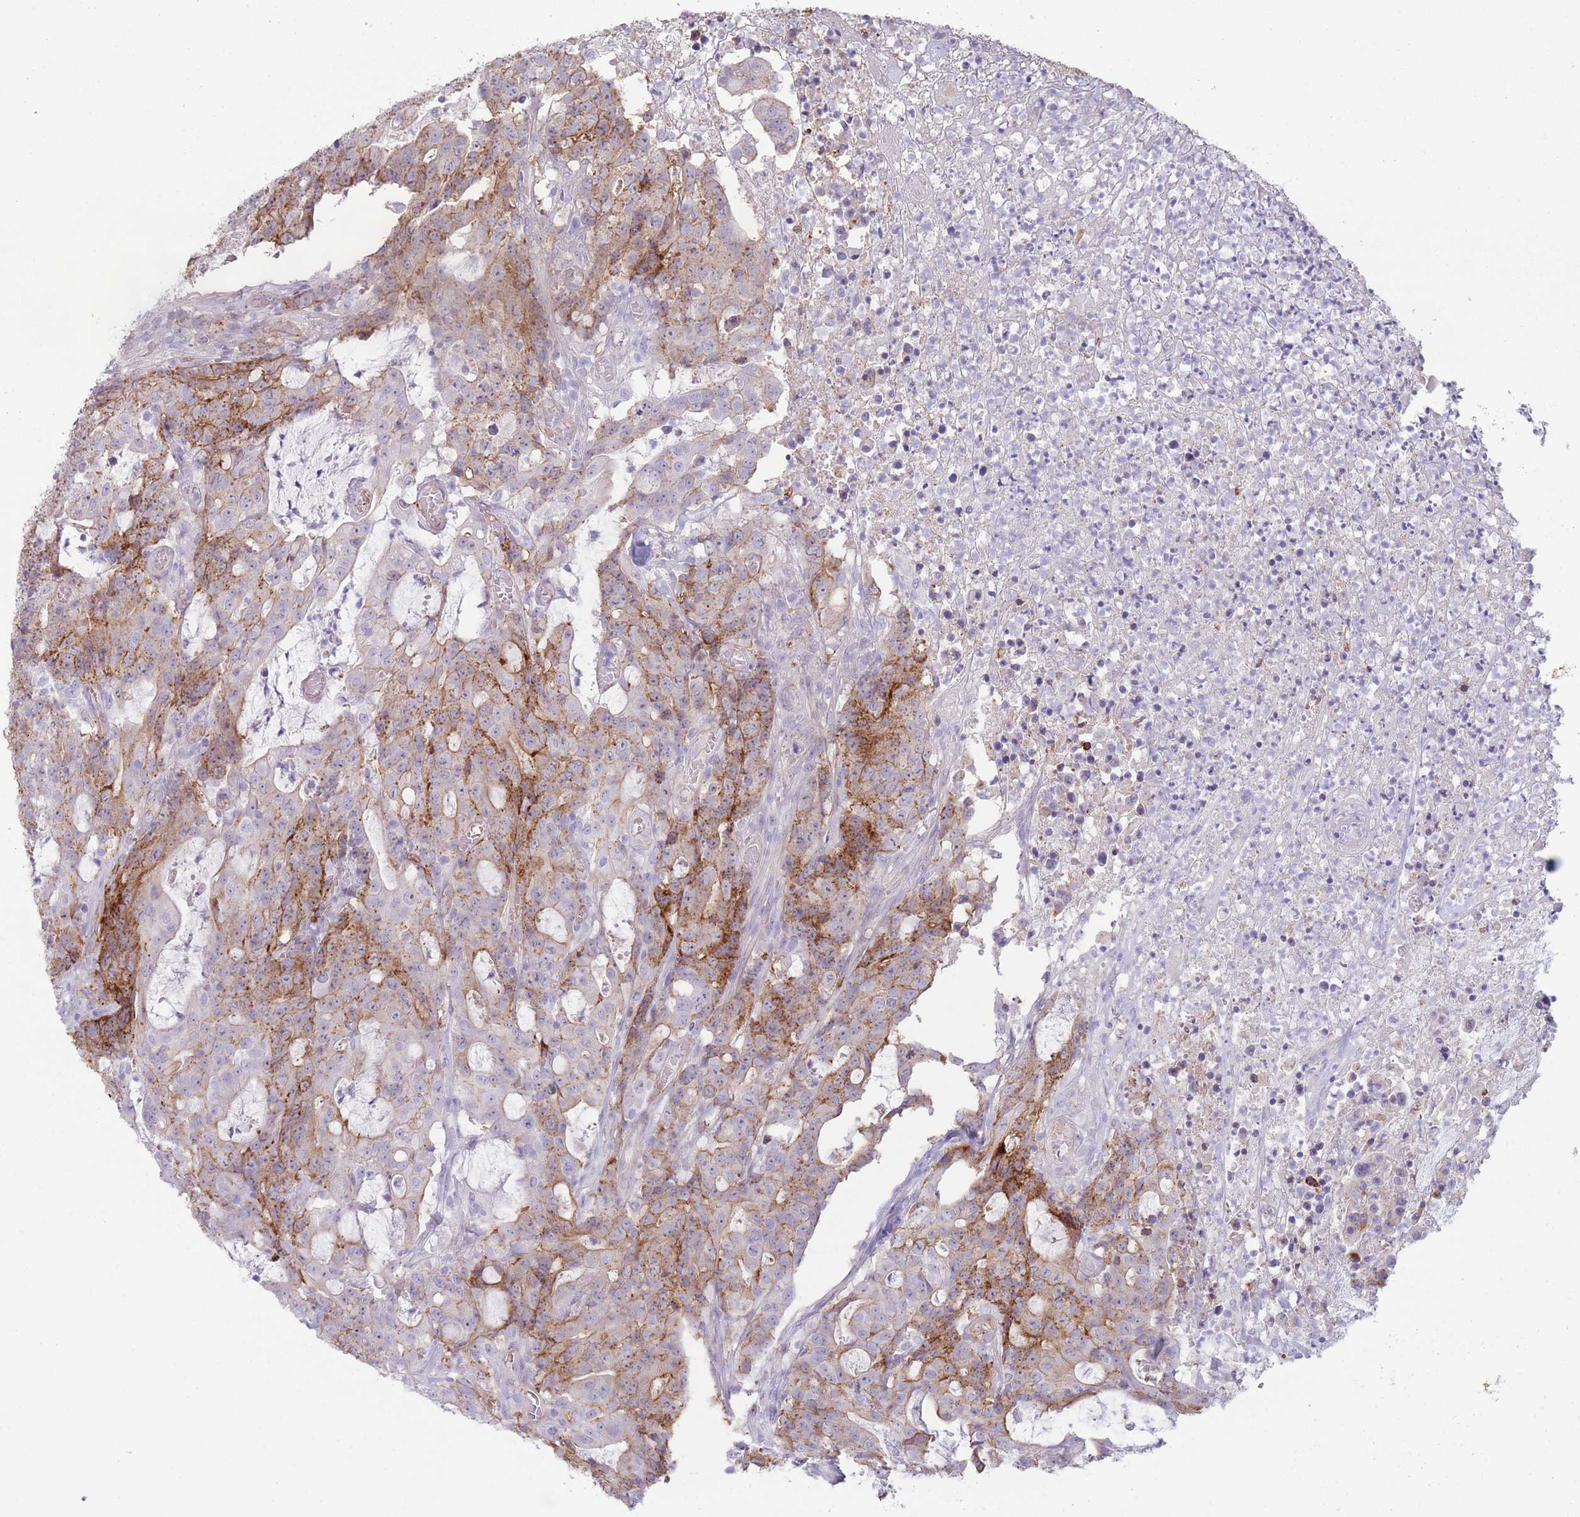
{"staining": {"intensity": "moderate", "quantity": "25%-75%", "location": "cytoplasmic/membranous"}, "tissue": "colorectal cancer", "cell_type": "Tumor cells", "image_type": "cancer", "snomed": [{"axis": "morphology", "description": "Adenocarcinoma, NOS"}, {"axis": "topography", "description": "Colon"}], "caption": "An image of colorectal cancer stained for a protein displays moderate cytoplasmic/membranous brown staining in tumor cells. (DAB (3,3'-diaminobenzidine) IHC with brightfield microscopy, high magnification).", "gene": "UTP14A", "patient": {"sex": "male", "age": 83}}